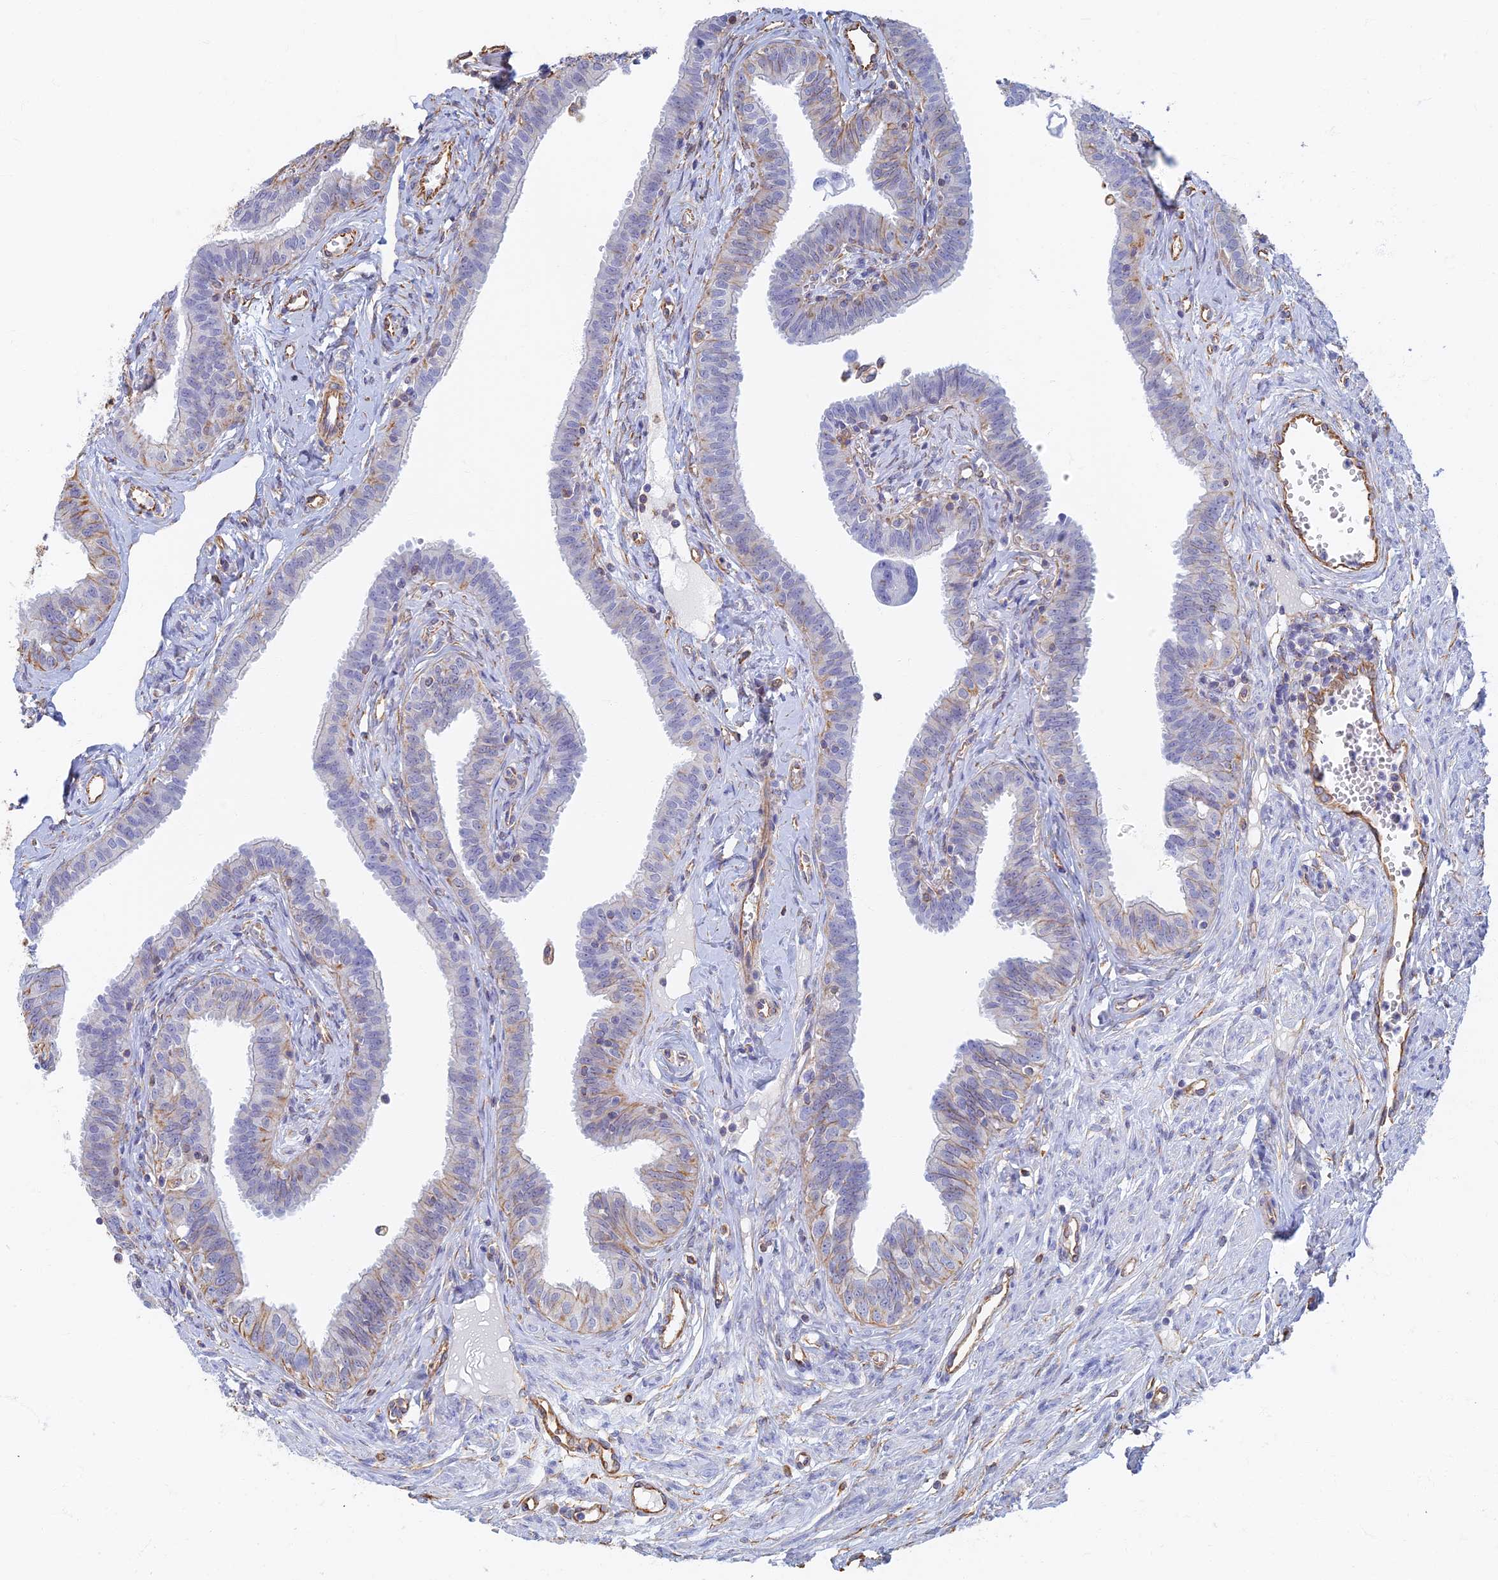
{"staining": {"intensity": "negative", "quantity": "none", "location": "none"}, "tissue": "fallopian tube", "cell_type": "Glandular cells", "image_type": "normal", "snomed": [{"axis": "morphology", "description": "Normal tissue, NOS"}, {"axis": "morphology", "description": "Carcinoma, NOS"}, {"axis": "topography", "description": "Fallopian tube"}, {"axis": "topography", "description": "Ovary"}], "caption": "Immunohistochemical staining of normal fallopian tube demonstrates no significant staining in glandular cells. (Brightfield microscopy of DAB immunohistochemistry (IHC) at high magnification).", "gene": "RMC1", "patient": {"sex": "female", "age": 59}}